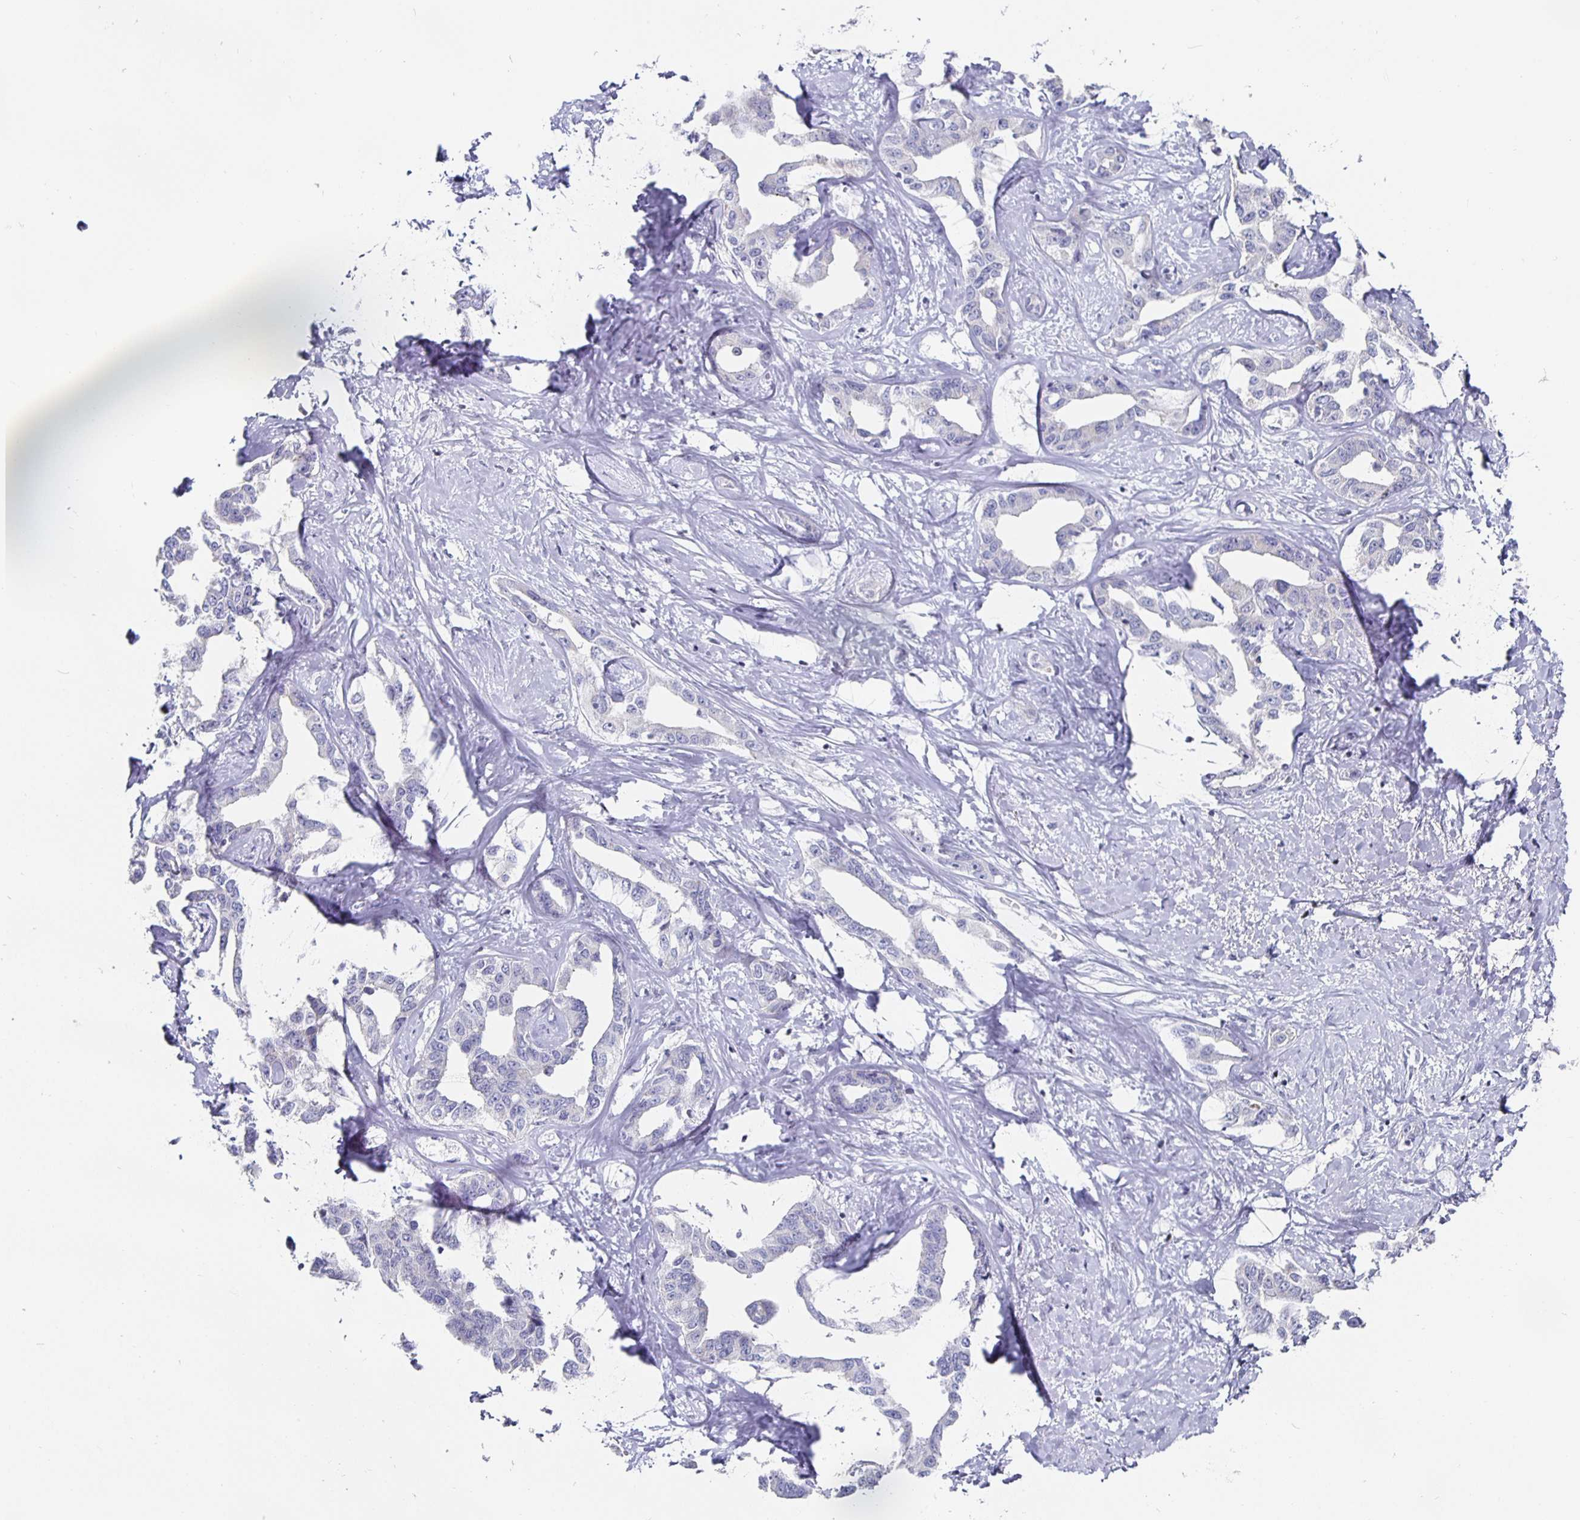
{"staining": {"intensity": "negative", "quantity": "none", "location": "none"}, "tissue": "liver cancer", "cell_type": "Tumor cells", "image_type": "cancer", "snomed": [{"axis": "morphology", "description": "Cholangiocarcinoma"}, {"axis": "topography", "description": "Liver"}], "caption": "The micrograph reveals no staining of tumor cells in cholangiocarcinoma (liver).", "gene": "RUNX2", "patient": {"sex": "male", "age": 59}}